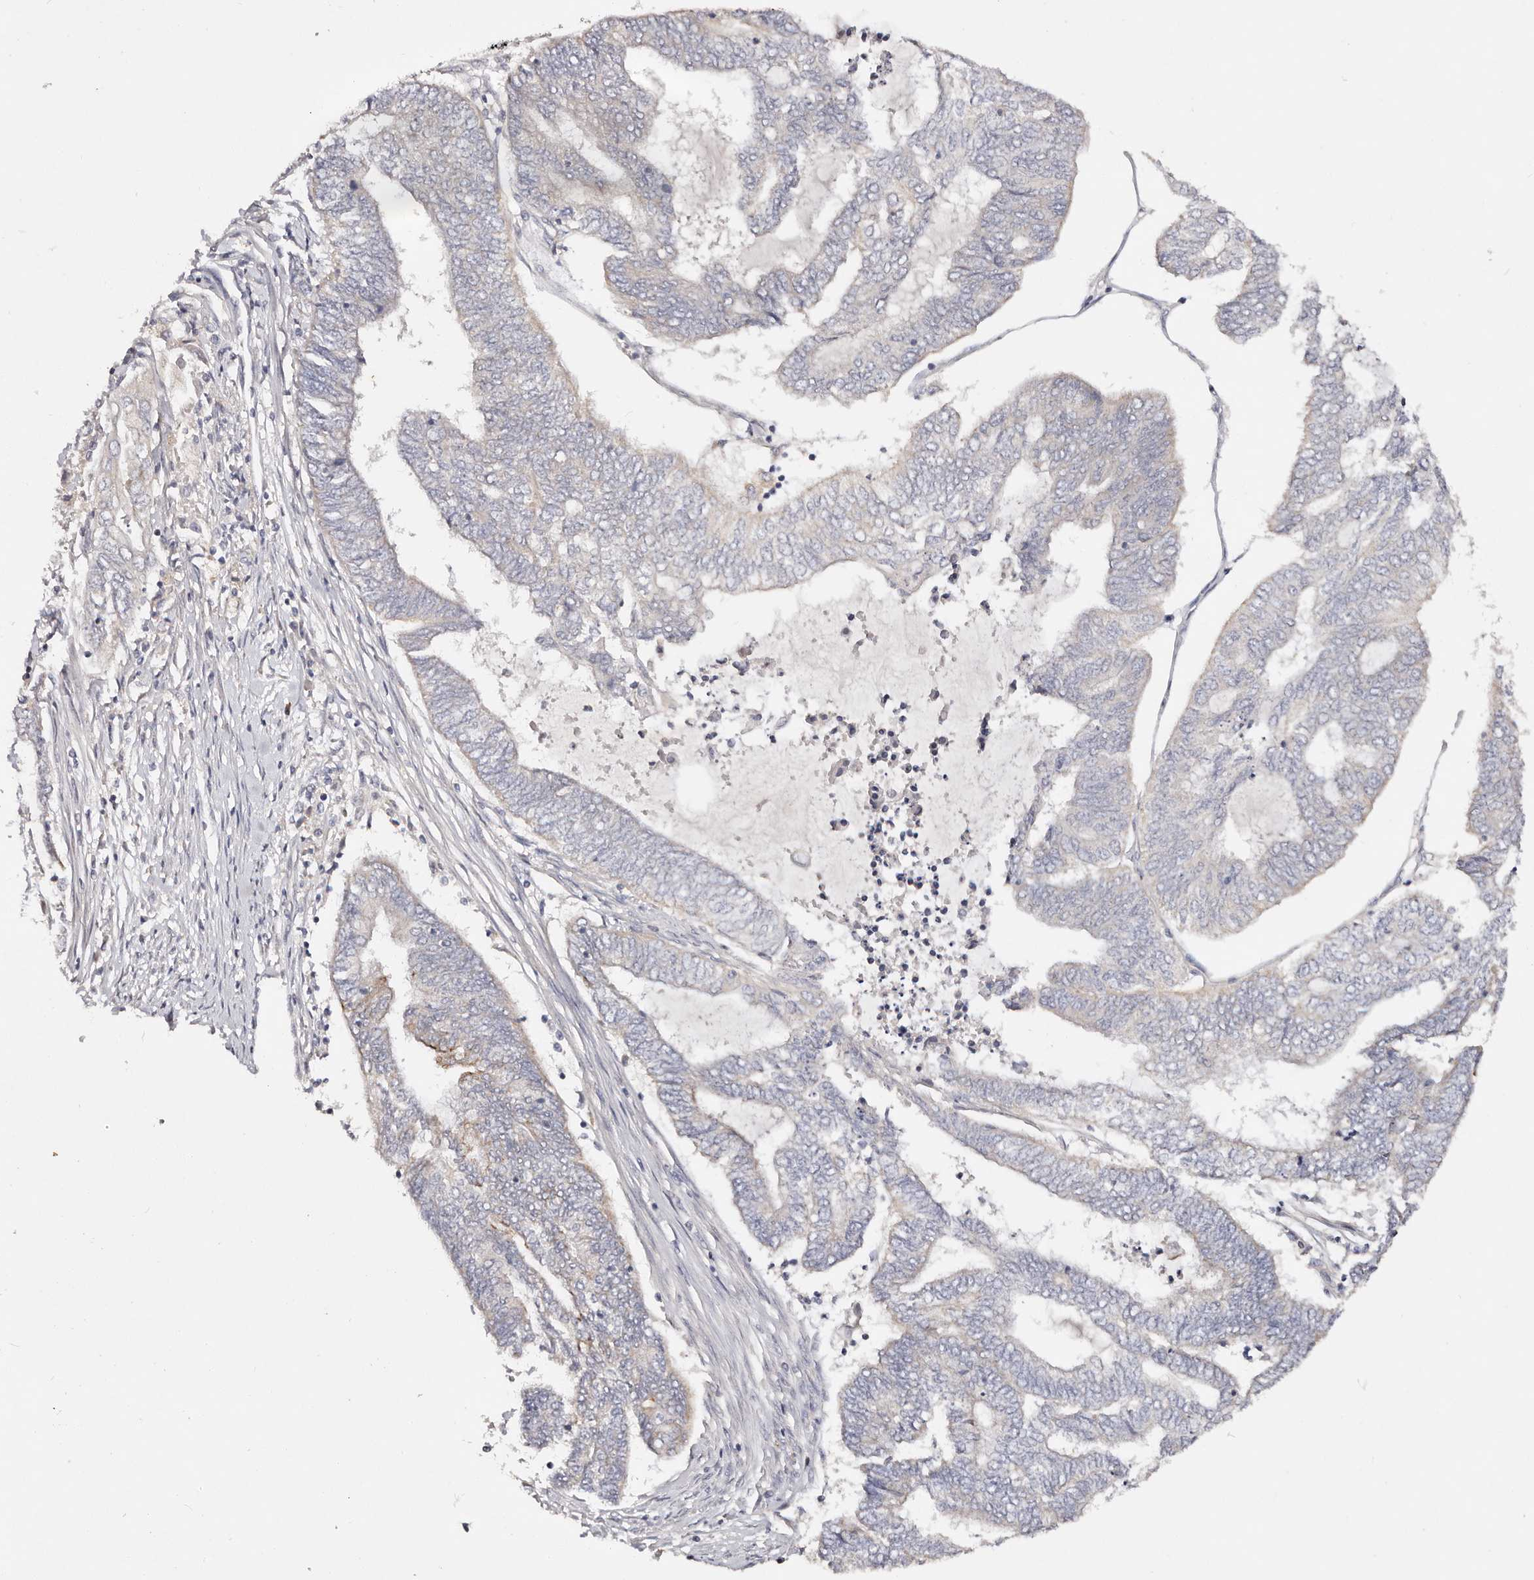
{"staining": {"intensity": "negative", "quantity": "none", "location": "none"}, "tissue": "endometrial cancer", "cell_type": "Tumor cells", "image_type": "cancer", "snomed": [{"axis": "morphology", "description": "Adenocarcinoma, NOS"}, {"axis": "topography", "description": "Uterus"}, {"axis": "topography", "description": "Endometrium"}], "caption": "DAB immunohistochemical staining of endometrial cancer exhibits no significant staining in tumor cells.", "gene": "VIPAS39", "patient": {"sex": "female", "age": 70}}